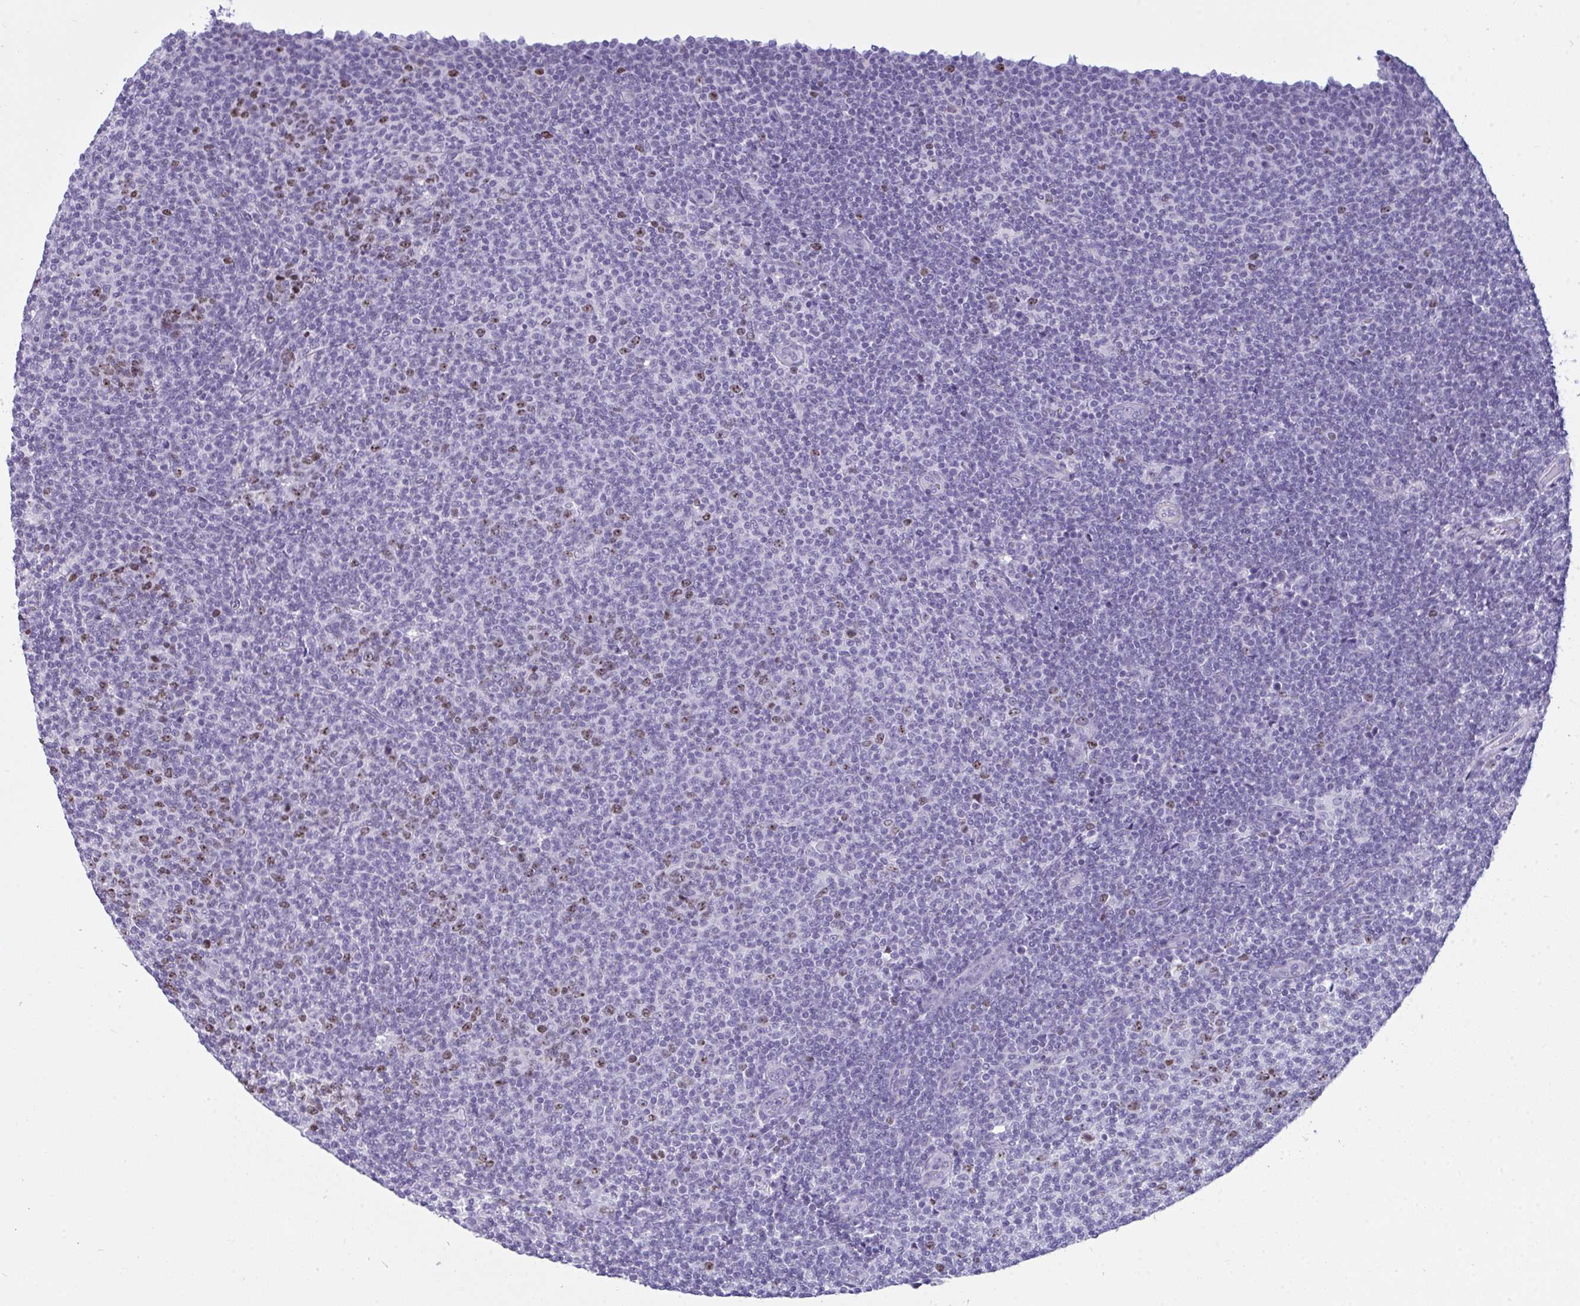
{"staining": {"intensity": "negative", "quantity": "none", "location": "none"}, "tissue": "lymphoma", "cell_type": "Tumor cells", "image_type": "cancer", "snomed": [{"axis": "morphology", "description": "Malignant lymphoma, non-Hodgkin's type, Low grade"}, {"axis": "topography", "description": "Lymph node"}], "caption": "The histopathology image displays no significant staining in tumor cells of lymphoma.", "gene": "SUZ12", "patient": {"sex": "male", "age": 66}}